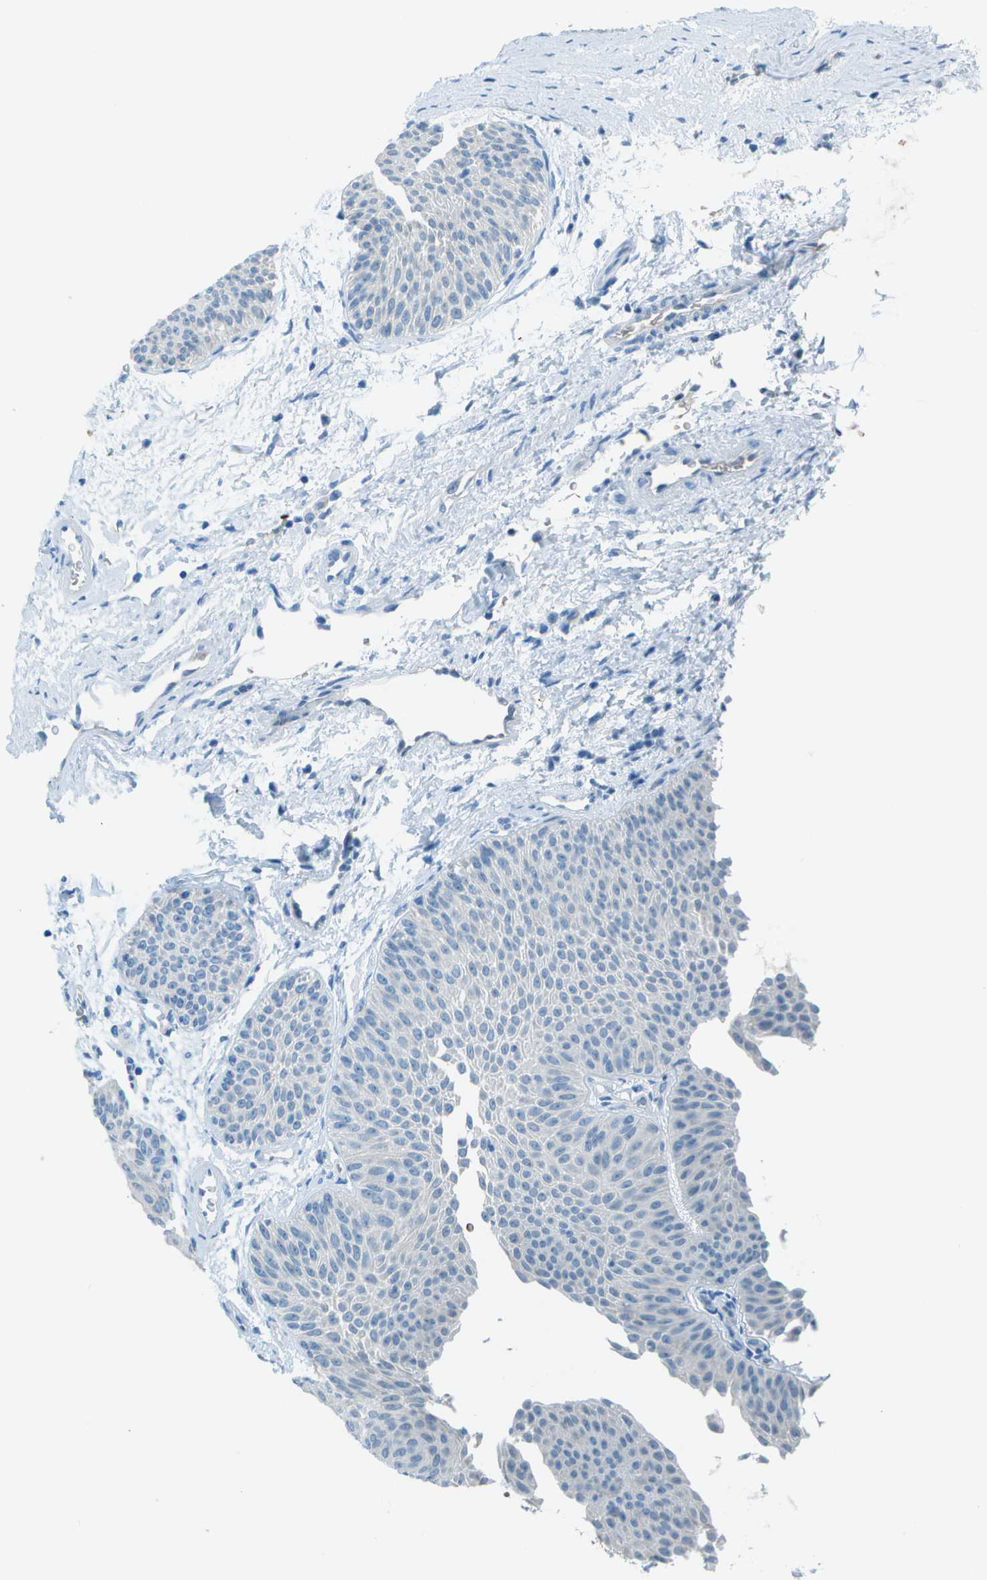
{"staining": {"intensity": "negative", "quantity": "none", "location": "none"}, "tissue": "urothelial cancer", "cell_type": "Tumor cells", "image_type": "cancer", "snomed": [{"axis": "morphology", "description": "Urothelial carcinoma, Low grade"}, {"axis": "topography", "description": "Urinary bladder"}], "caption": "A photomicrograph of human urothelial cancer is negative for staining in tumor cells.", "gene": "ASL", "patient": {"sex": "female", "age": 60}}